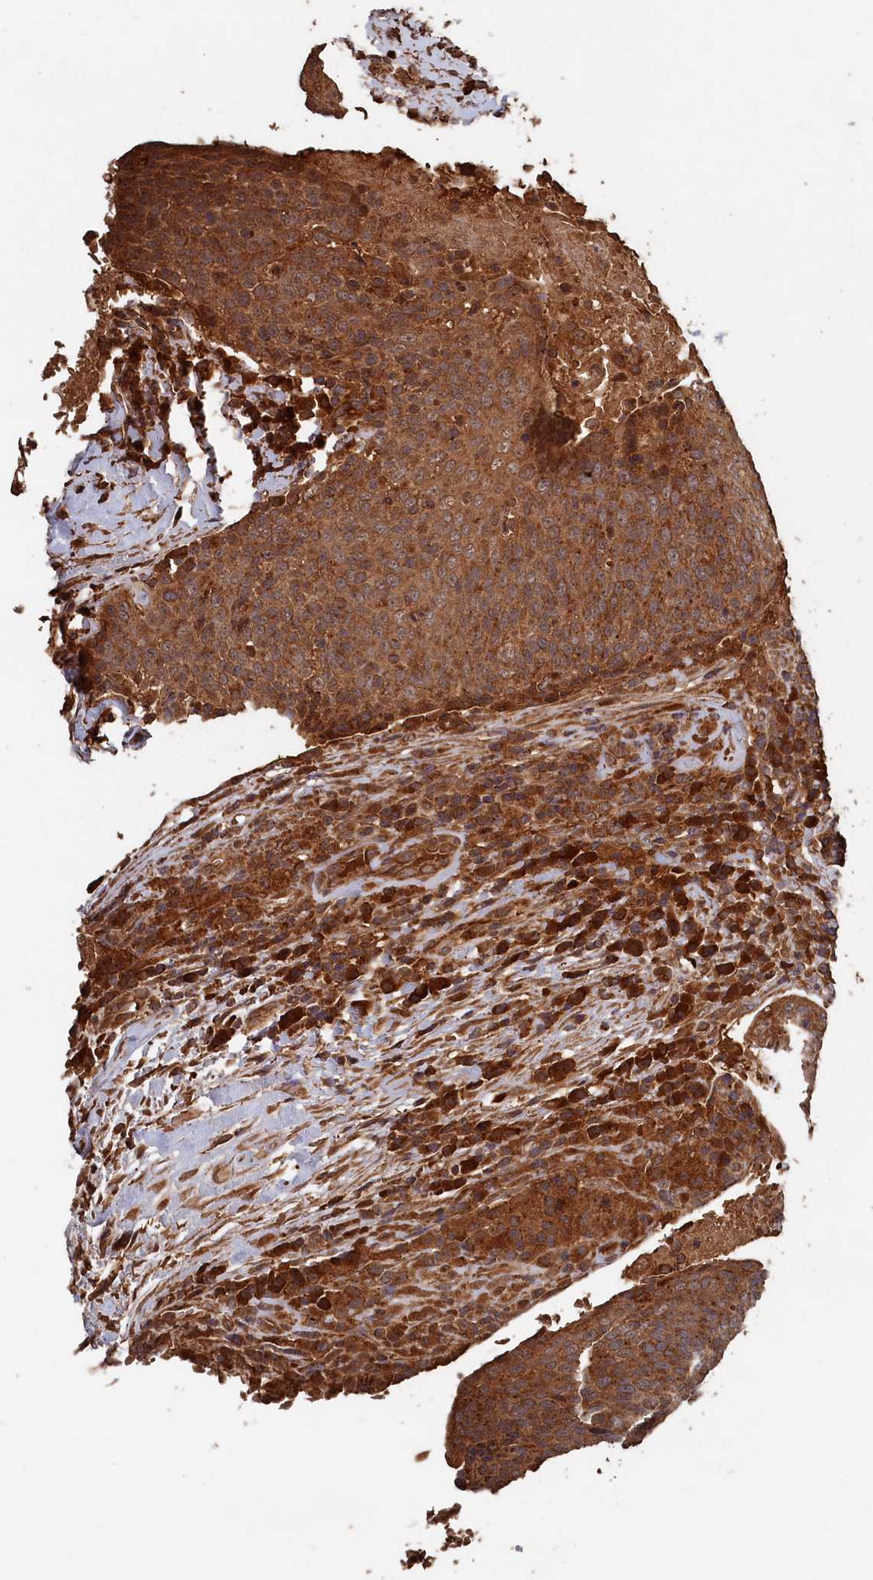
{"staining": {"intensity": "moderate", "quantity": ">75%", "location": "cytoplasmic/membranous"}, "tissue": "head and neck cancer", "cell_type": "Tumor cells", "image_type": "cancer", "snomed": [{"axis": "morphology", "description": "Squamous cell carcinoma, NOS"}, {"axis": "morphology", "description": "Squamous cell carcinoma, metastatic, NOS"}, {"axis": "topography", "description": "Lymph node"}, {"axis": "topography", "description": "Head-Neck"}], "caption": "A histopathology image of head and neck cancer stained for a protein displays moderate cytoplasmic/membranous brown staining in tumor cells.", "gene": "SNX33", "patient": {"sex": "male", "age": 62}}